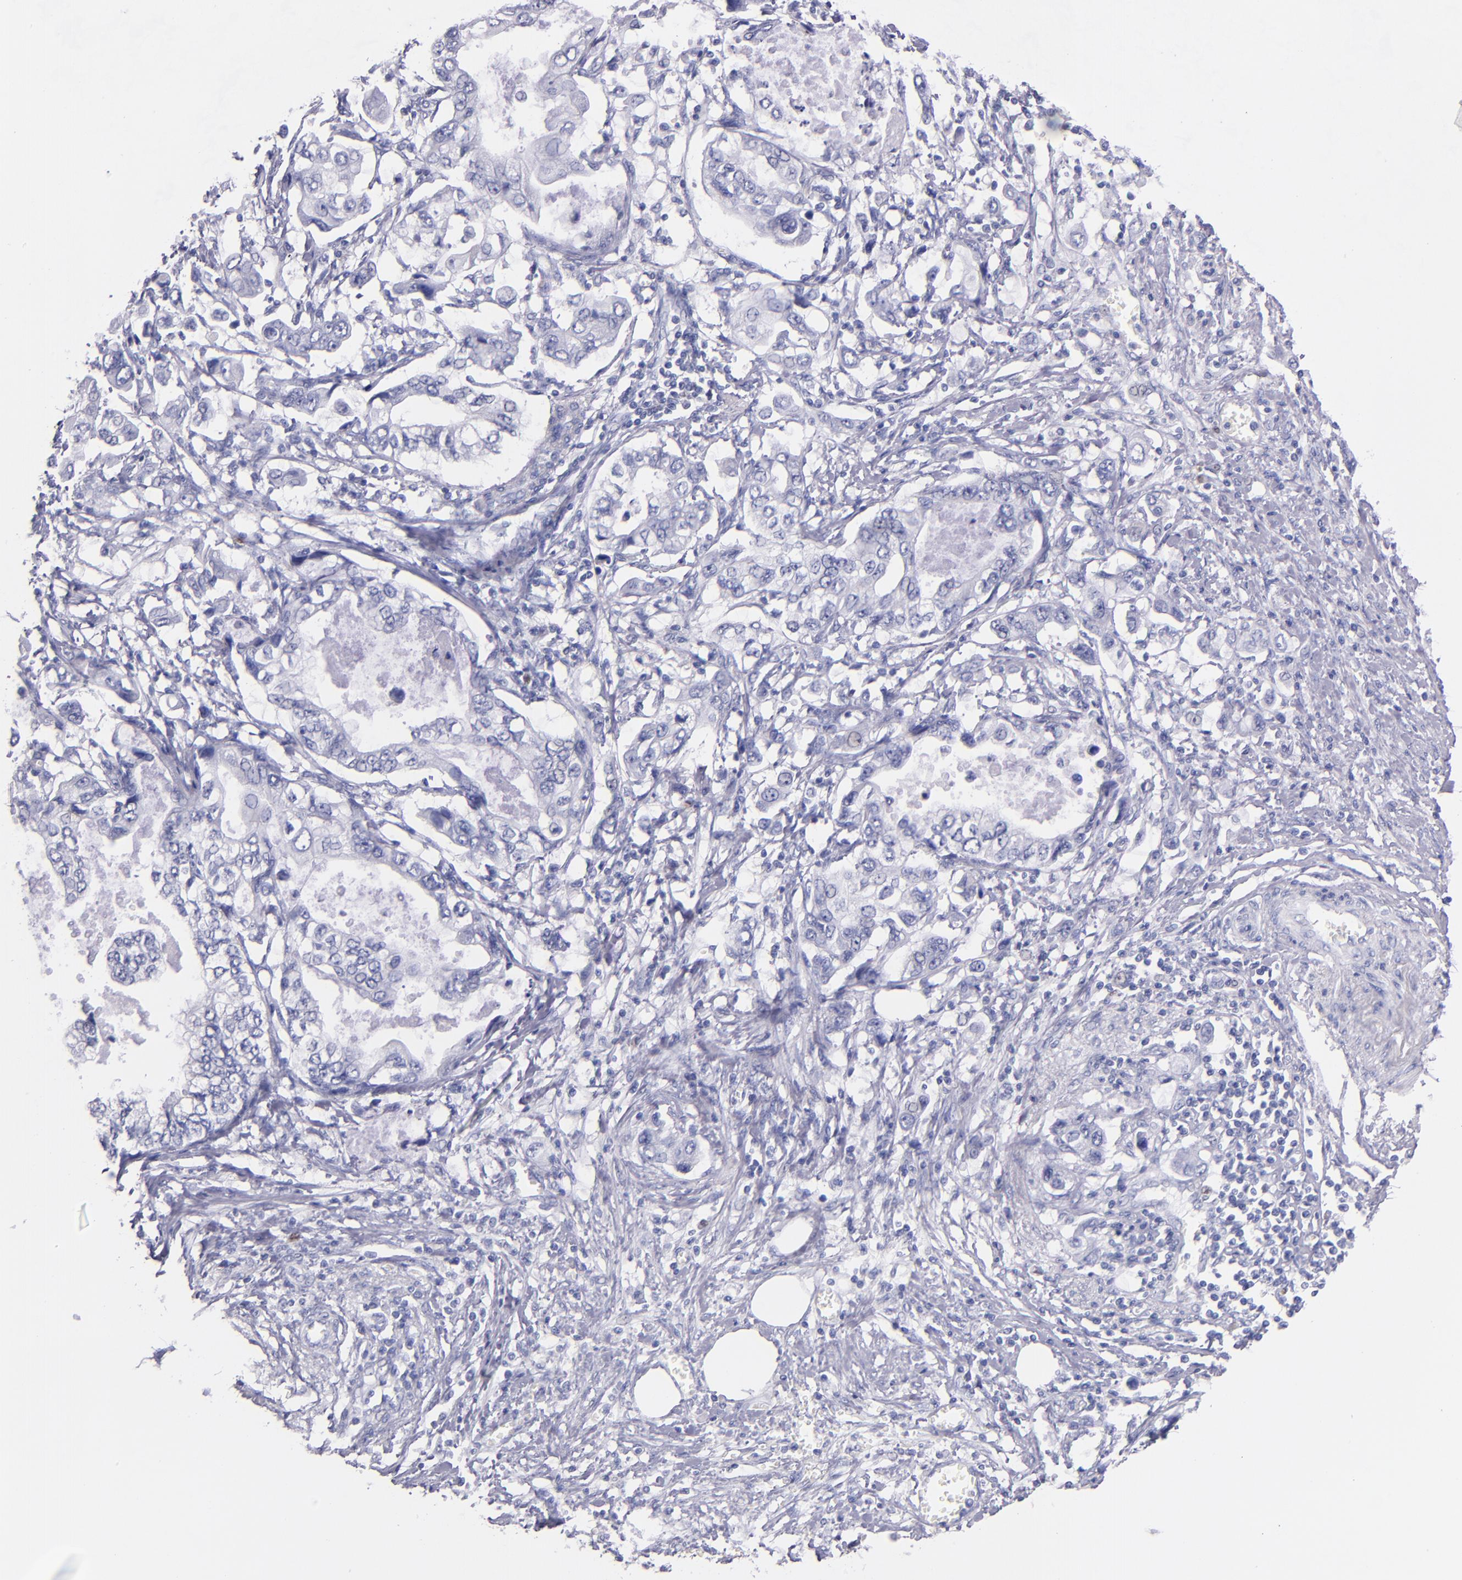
{"staining": {"intensity": "negative", "quantity": "none", "location": "none"}, "tissue": "stomach cancer", "cell_type": "Tumor cells", "image_type": "cancer", "snomed": [{"axis": "morphology", "description": "Adenocarcinoma, NOS"}, {"axis": "topography", "description": "Pancreas"}, {"axis": "topography", "description": "Stomach, upper"}], "caption": "Human stomach cancer (adenocarcinoma) stained for a protein using immunohistochemistry (IHC) reveals no staining in tumor cells.", "gene": "IRF4", "patient": {"sex": "male", "age": 77}}